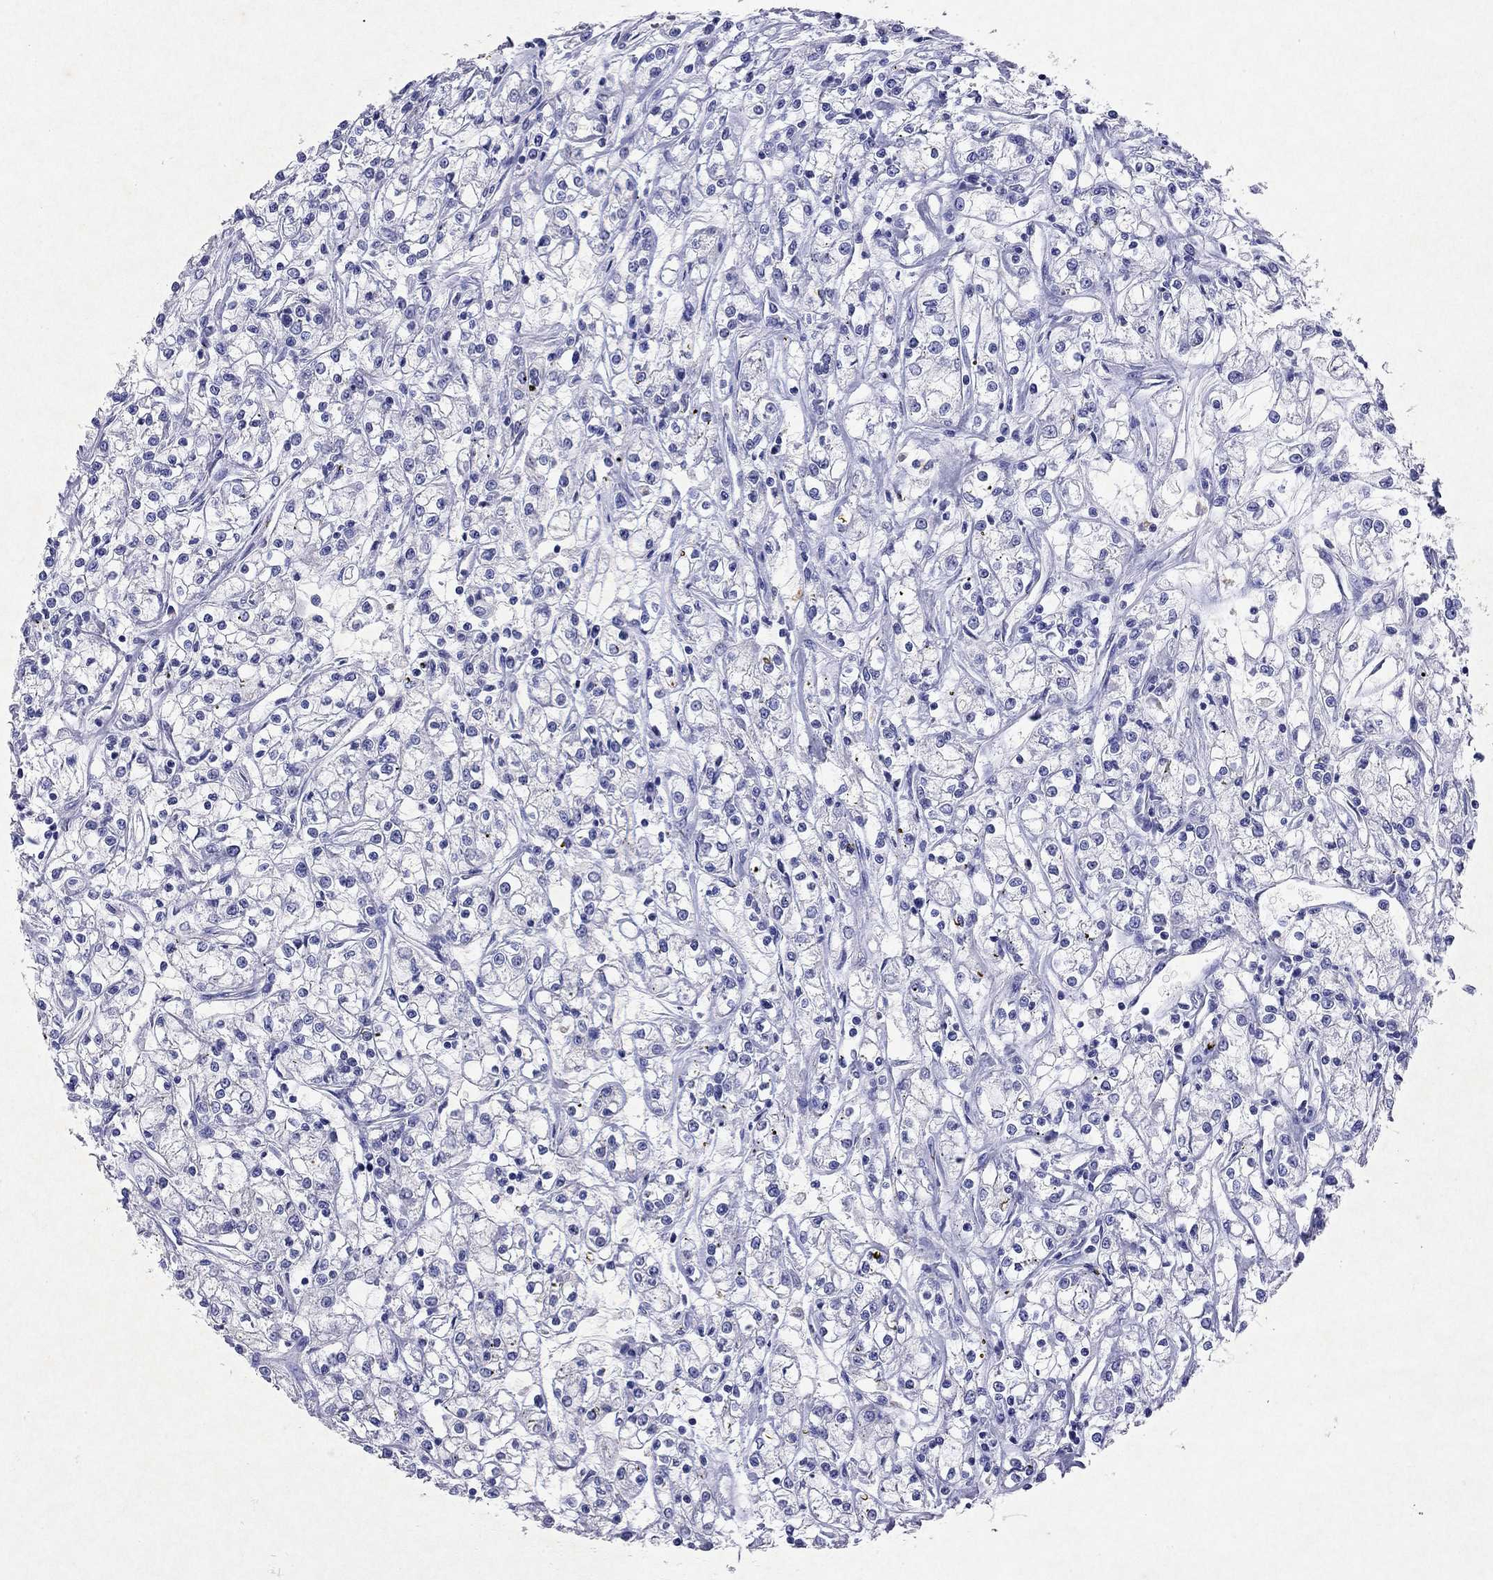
{"staining": {"intensity": "negative", "quantity": "none", "location": "none"}, "tissue": "renal cancer", "cell_type": "Tumor cells", "image_type": "cancer", "snomed": [{"axis": "morphology", "description": "Adenocarcinoma, NOS"}, {"axis": "topography", "description": "Kidney"}], "caption": "The histopathology image reveals no staining of tumor cells in adenocarcinoma (renal). (DAB immunohistochemistry (IHC), high magnification).", "gene": "ARMC12", "patient": {"sex": "female", "age": 59}}